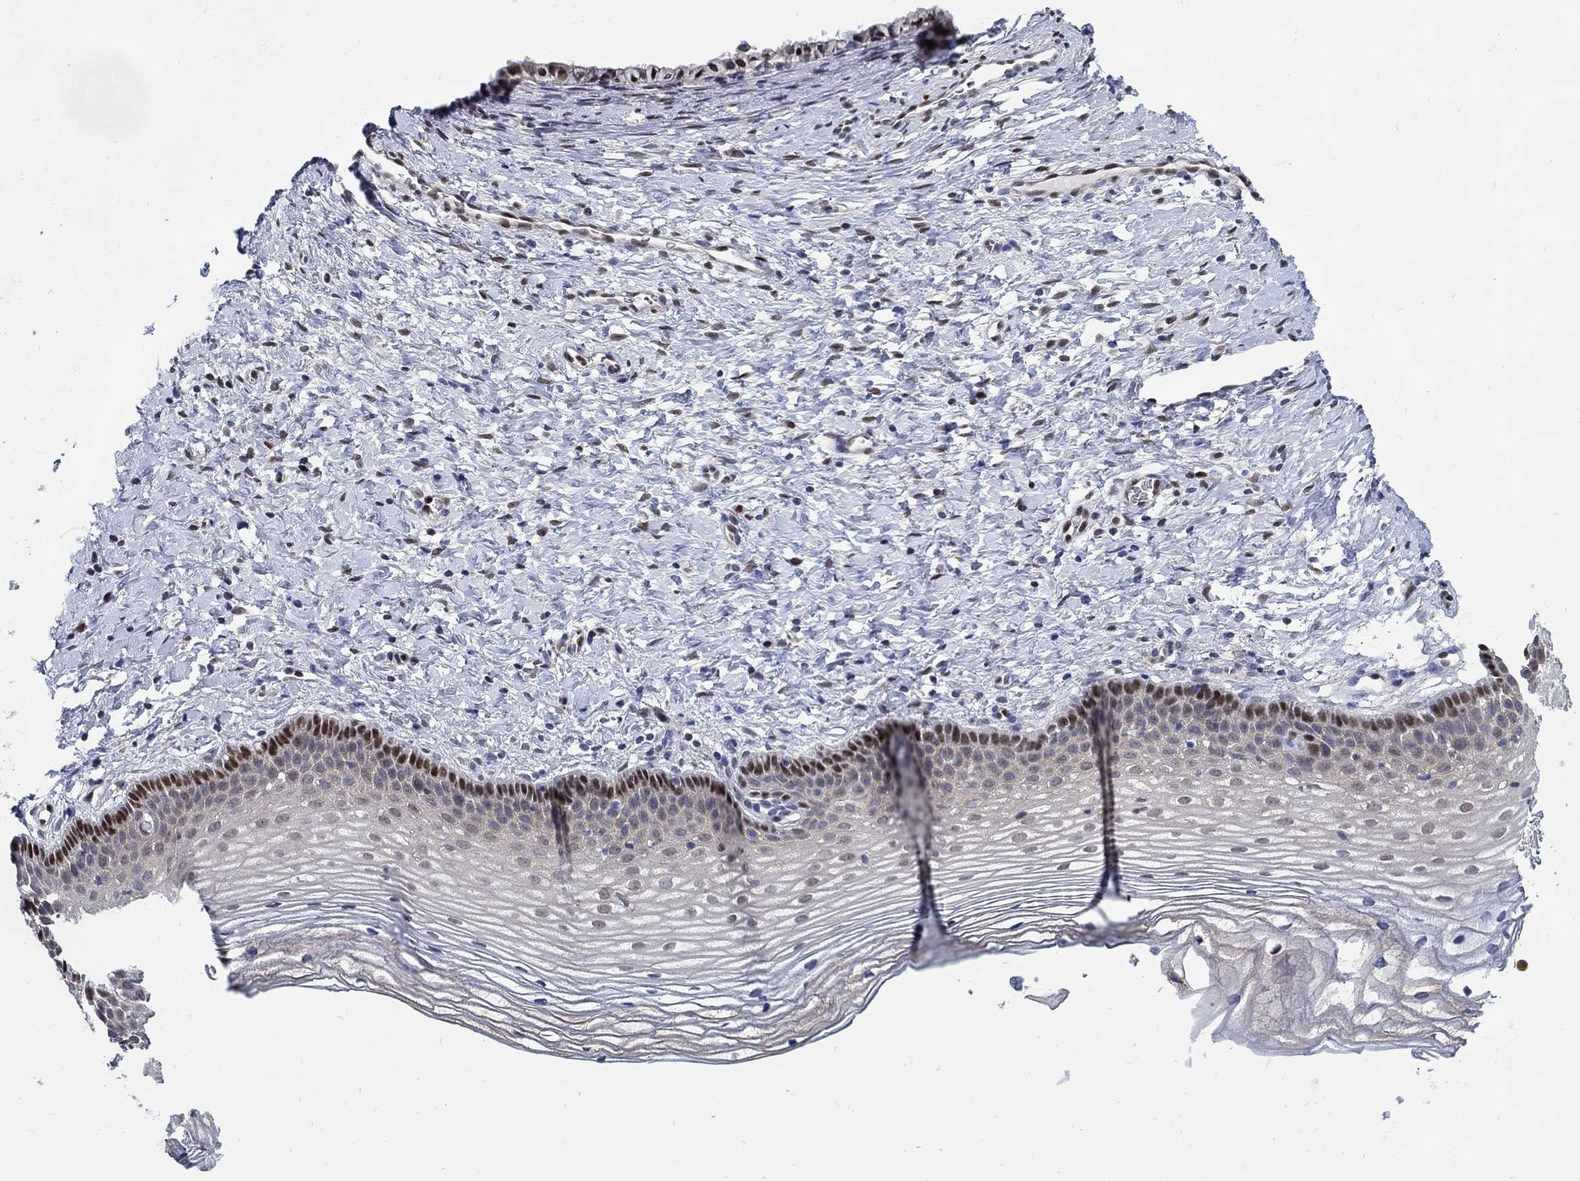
{"staining": {"intensity": "negative", "quantity": "none", "location": "none"}, "tissue": "cervix", "cell_type": "Glandular cells", "image_type": "normal", "snomed": [{"axis": "morphology", "description": "Normal tissue, NOS"}, {"axis": "topography", "description": "Cervix"}], "caption": "Glandular cells are negative for protein expression in normal human cervix. (Stains: DAB IHC with hematoxylin counter stain, Microscopy: brightfield microscopy at high magnification).", "gene": "ZNF594", "patient": {"sex": "female", "age": 39}}